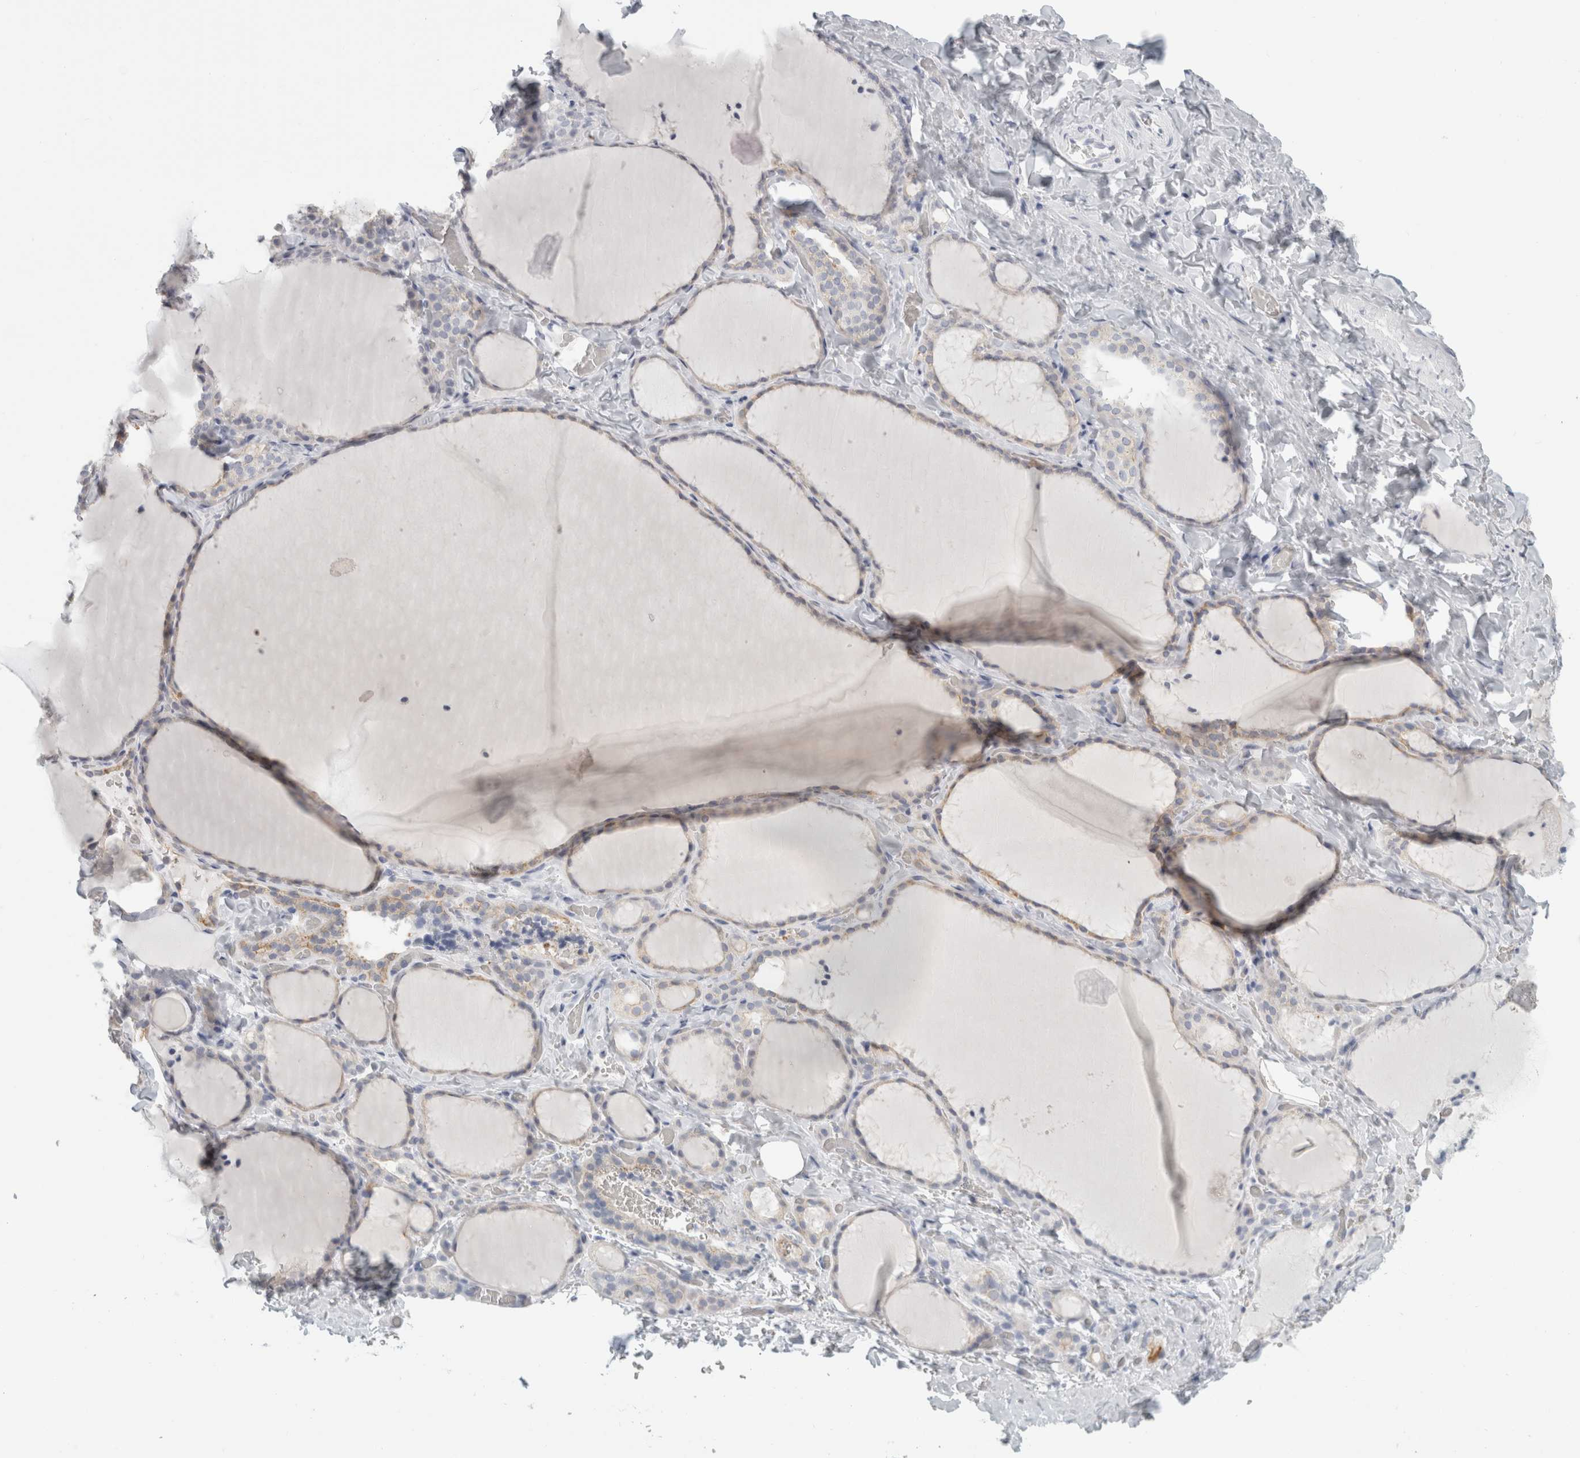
{"staining": {"intensity": "weak", "quantity": "<25%", "location": "cytoplasmic/membranous"}, "tissue": "thyroid gland", "cell_type": "Glandular cells", "image_type": "normal", "snomed": [{"axis": "morphology", "description": "Normal tissue, NOS"}, {"axis": "topography", "description": "Thyroid gland"}], "caption": "This image is of benign thyroid gland stained with immunohistochemistry (IHC) to label a protein in brown with the nuclei are counter-stained blue. There is no positivity in glandular cells.", "gene": "SLC28A3", "patient": {"sex": "female", "age": 22}}